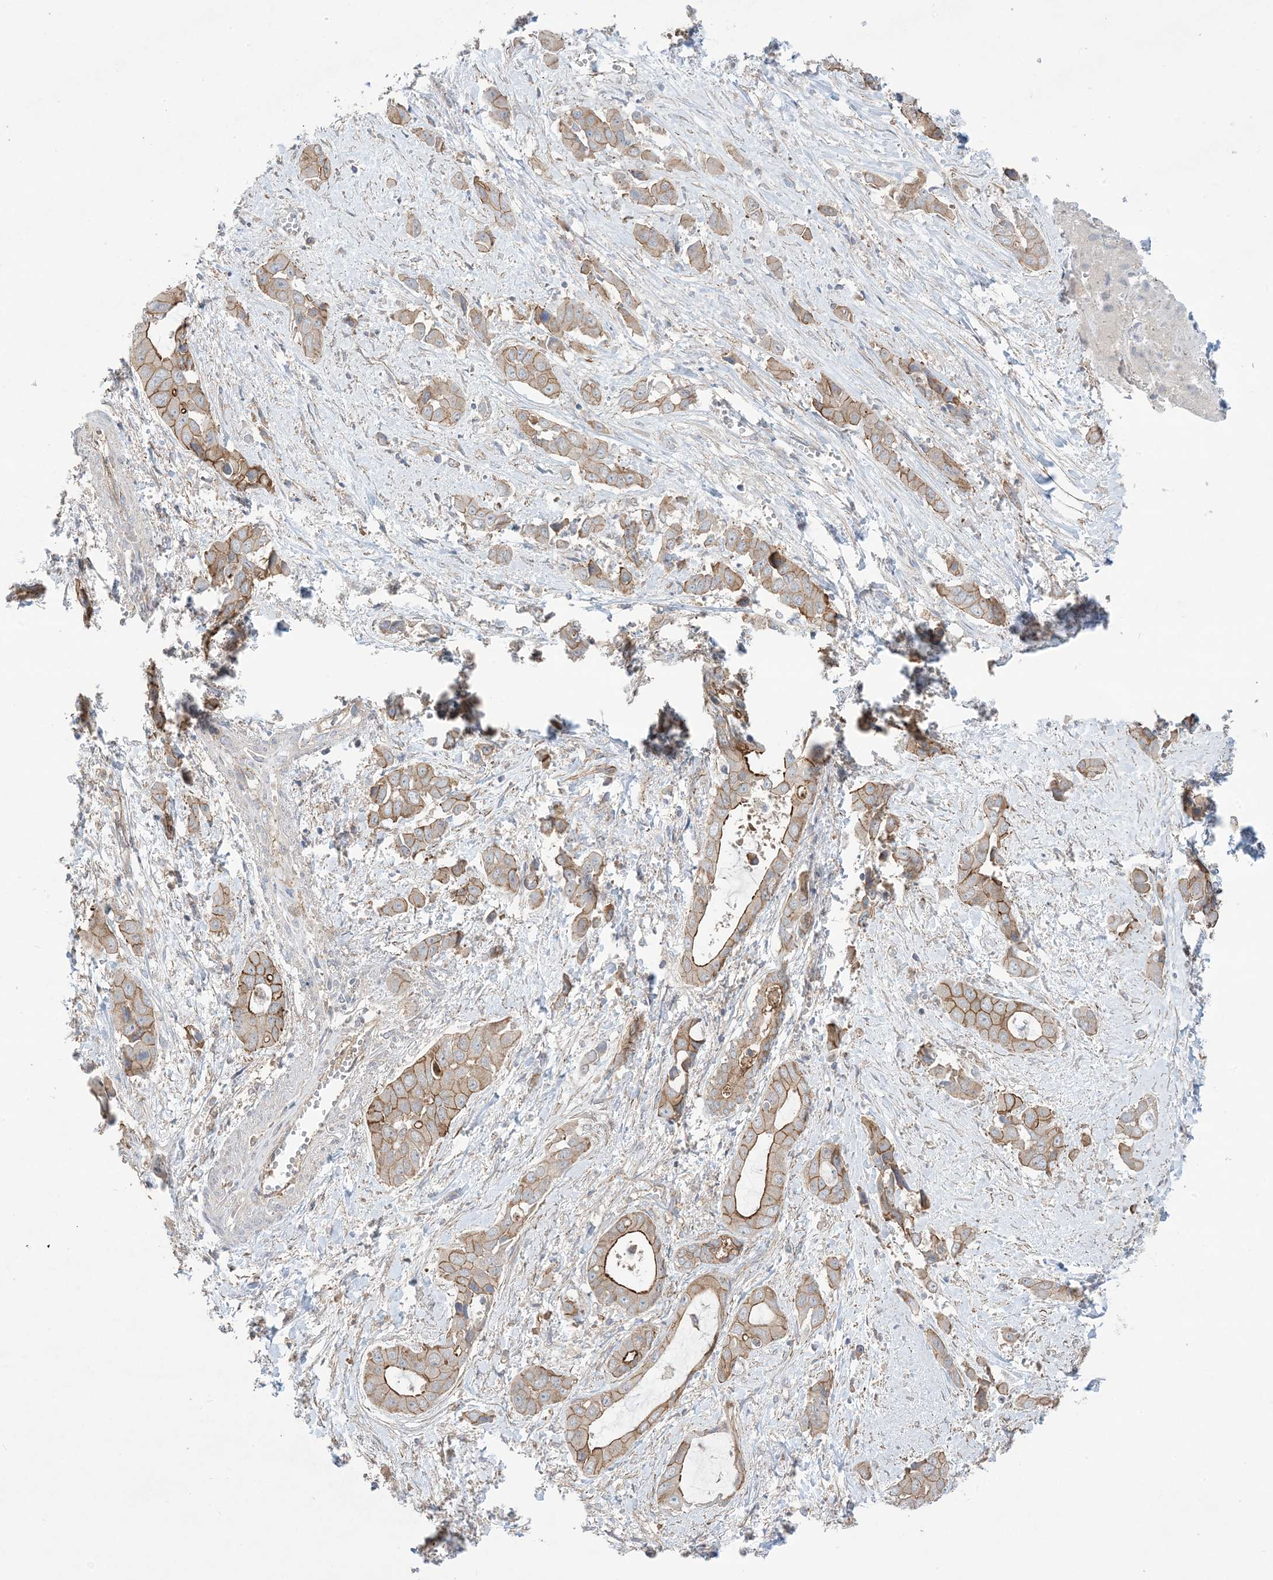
{"staining": {"intensity": "moderate", "quantity": "25%-75%", "location": "cytoplasmic/membranous"}, "tissue": "liver cancer", "cell_type": "Tumor cells", "image_type": "cancer", "snomed": [{"axis": "morphology", "description": "Cholangiocarcinoma"}, {"axis": "topography", "description": "Liver"}], "caption": "Brown immunohistochemical staining in liver cancer (cholangiocarcinoma) demonstrates moderate cytoplasmic/membranous staining in about 25%-75% of tumor cells. Nuclei are stained in blue.", "gene": "CCNY", "patient": {"sex": "female", "age": 52}}